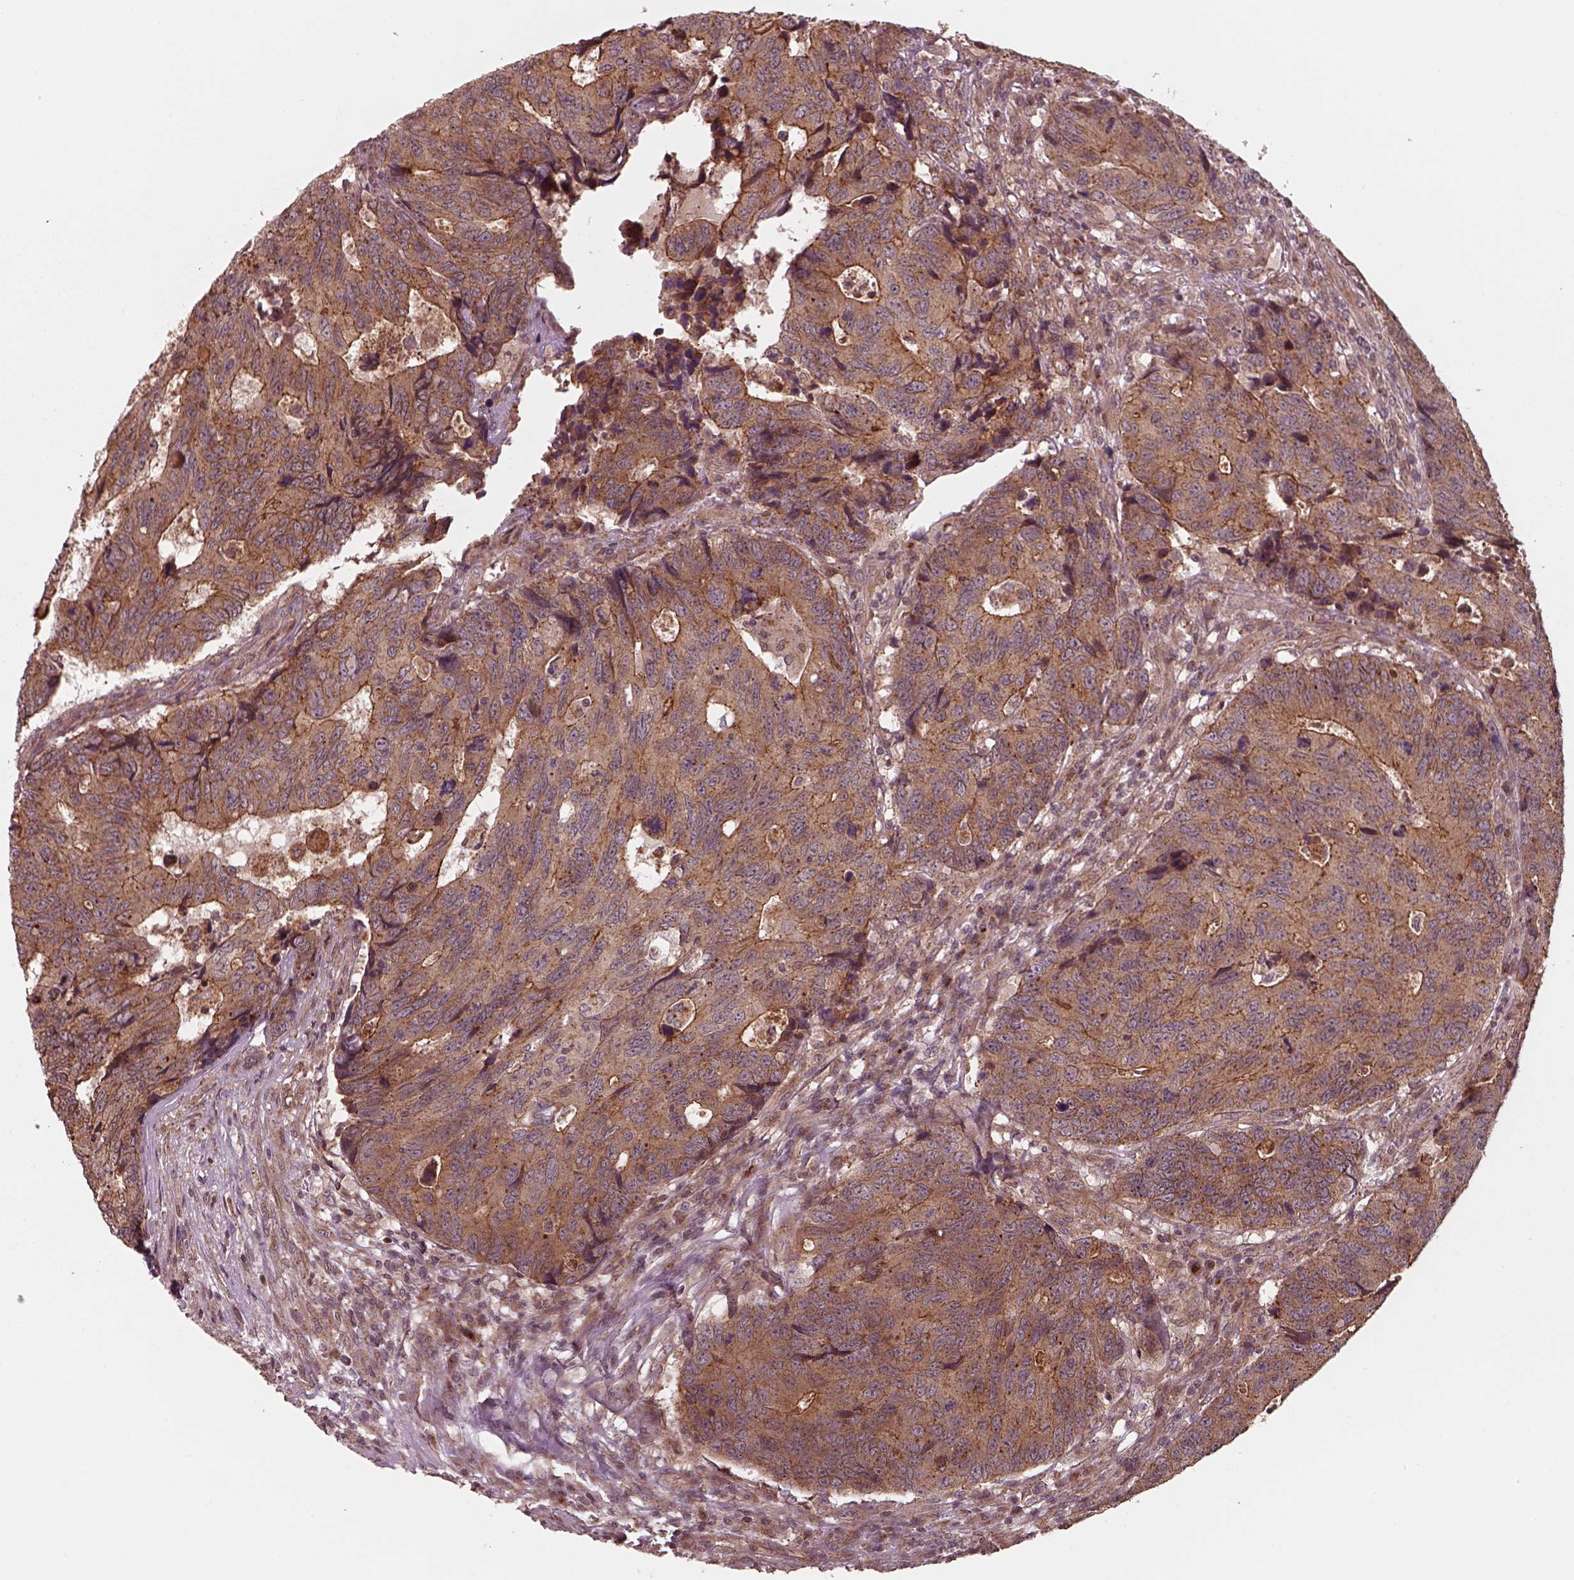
{"staining": {"intensity": "moderate", "quantity": ">75%", "location": "cytoplasmic/membranous"}, "tissue": "colorectal cancer", "cell_type": "Tumor cells", "image_type": "cancer", "snomed": [{"axis": "morphology", "description": "Adenocarcinoma, NOS"}, {"axis": "topography", "description": "Colon"}], "caption": "A brown stain labels moderate cytoplasmic/membranous staining of a protein in colorectal cancer tumor cells.", "gene": "CHMP3", "patient": {"sex": "female", "age": 77}}